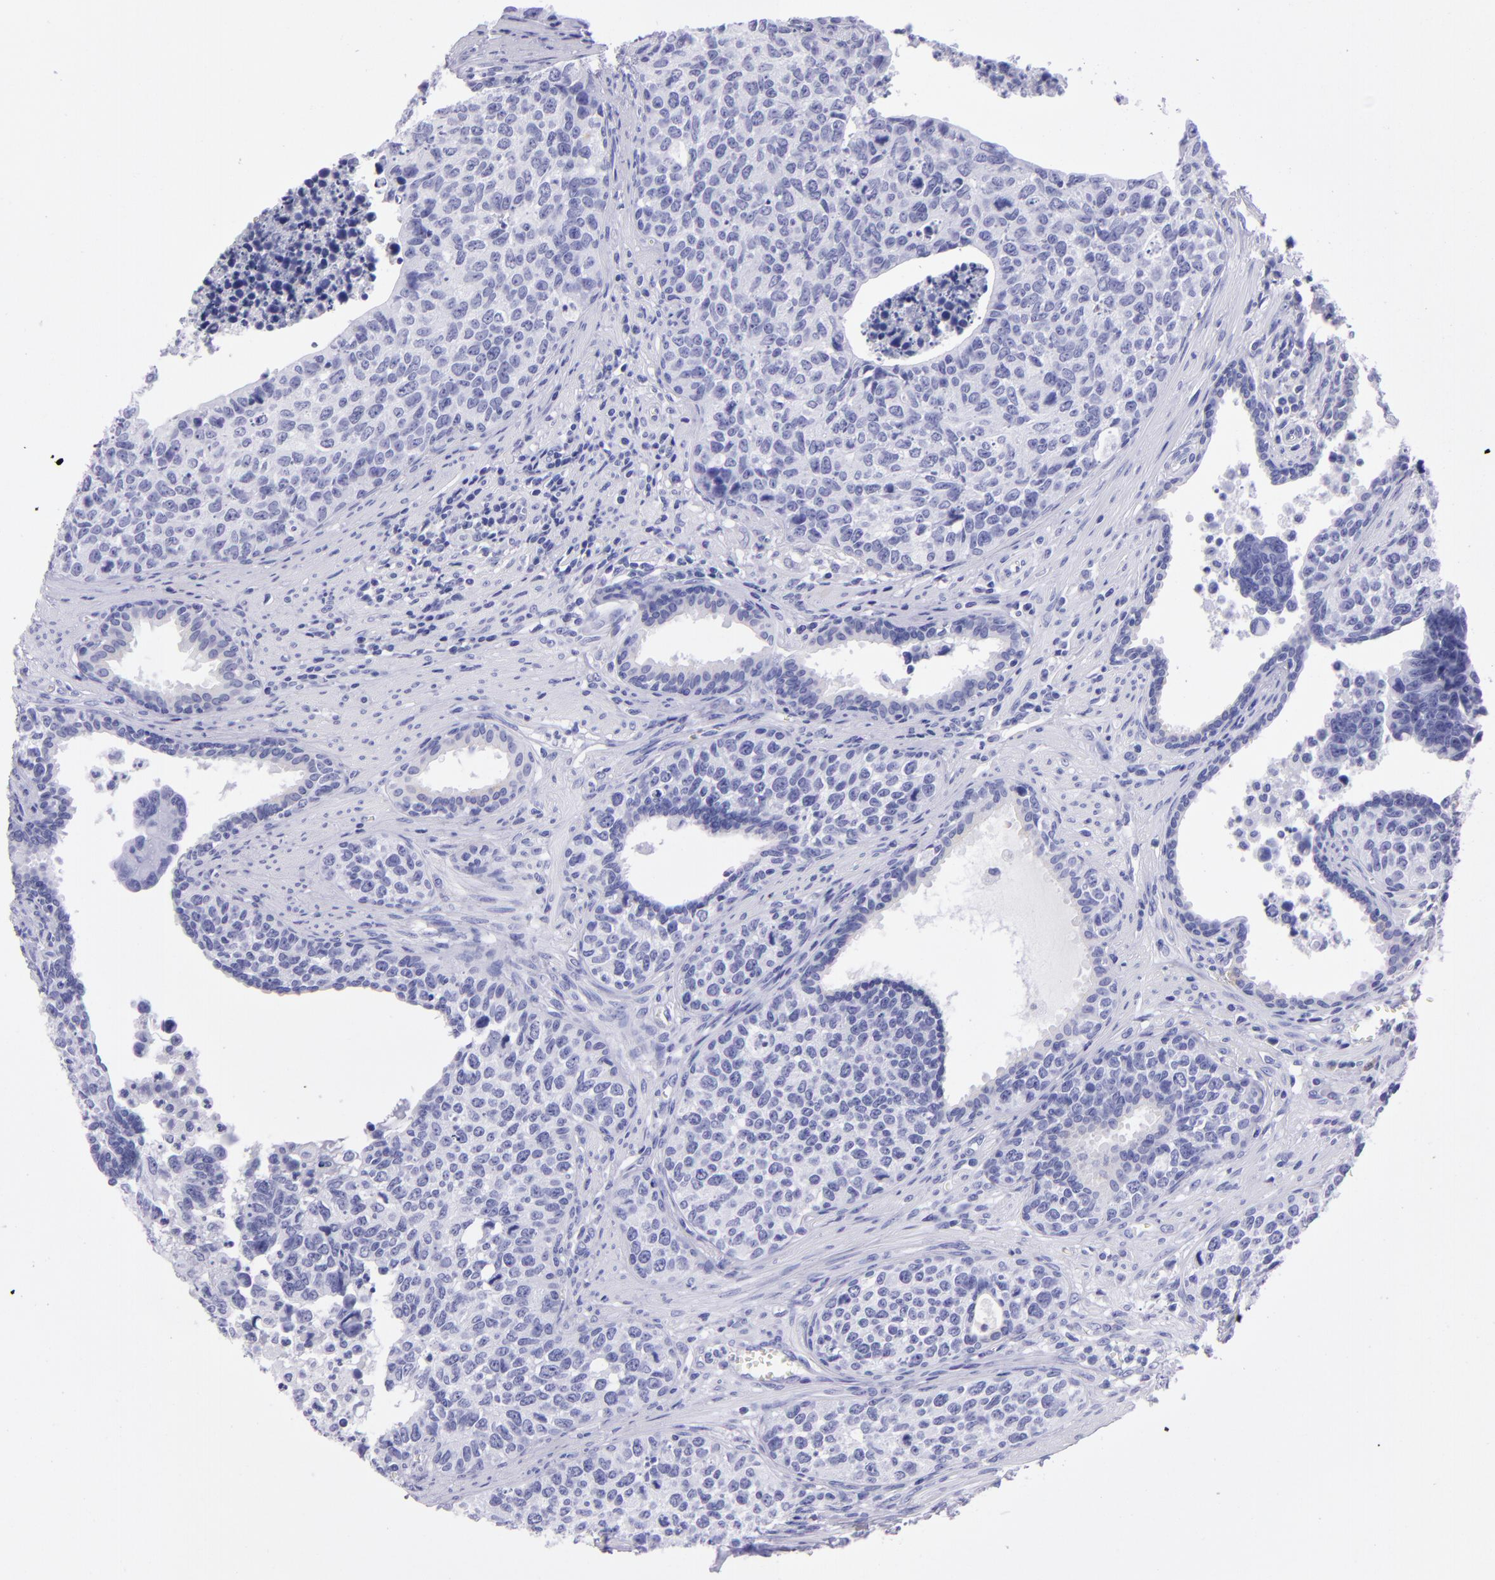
{"staining": {"intensity": "negative", "quantity": "none", "location": "none"}, "tissue": "urothelial cancer", "cell_type": "Tumor cells", "image_type": "cancer", "snomed": [{"axis": "morphology", "description": "Urothelial carcinoma, High grade"}, {"axis": "topography", "description": "Urinary bladder"}], "caption": "High magnification brightfield microscopy of urothelial carcinoma (high-grade) stained with DAB (brown) and counterstained with hematoxylin (blue): tumor cells show no significant staining. Nuclei are stained in blue.", "gene": "TYRP1", "patient": {"sex": "male", "age": 81}}